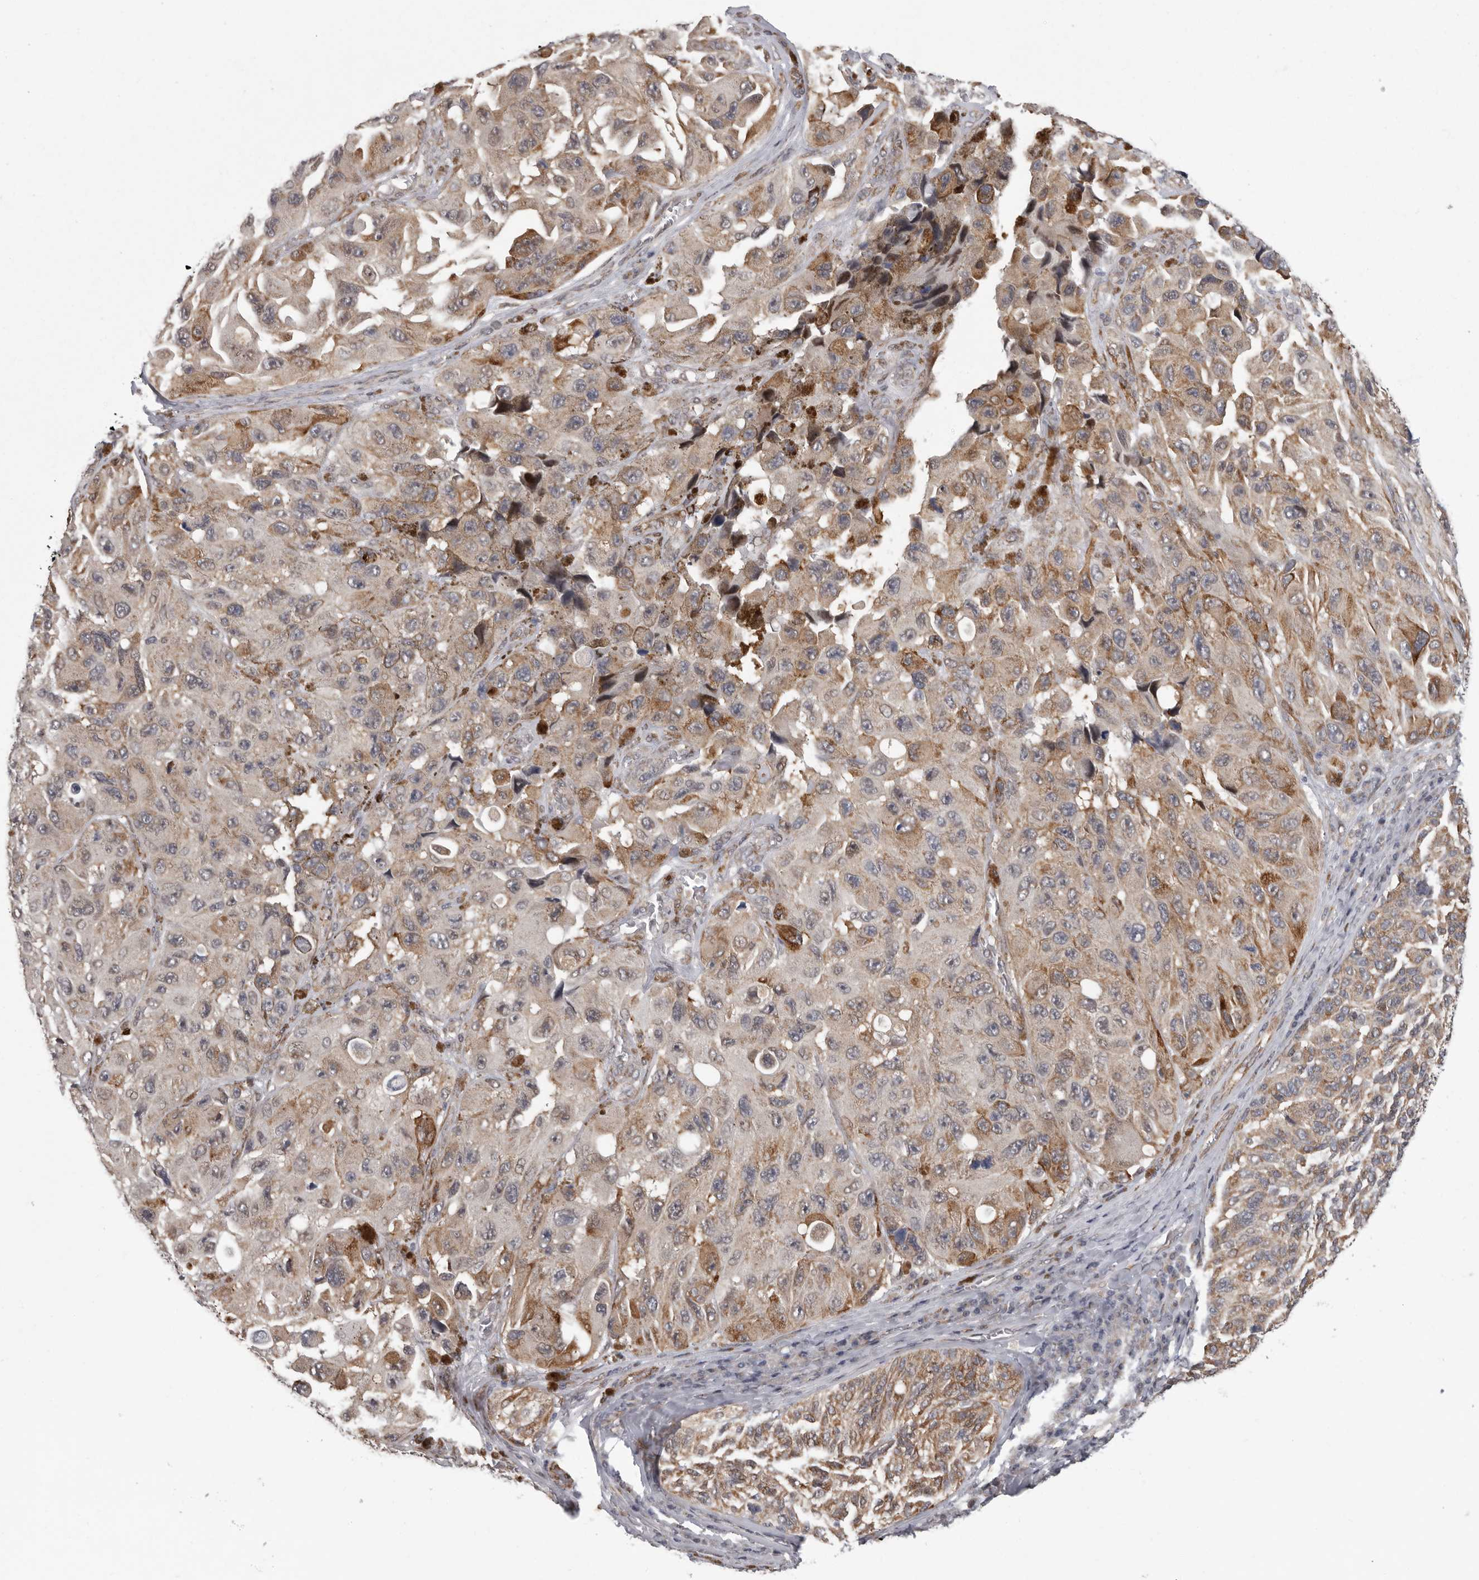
{"staining": {"intensity": "moderate", "quantity": "25%-75%", "location": "cytoplasmic/membranous"}, "tissue": "melanoma", "cell_type": "Tumor cells", "image_type": "cancer", "snomed": [{"axis": "morphology", "description": "Malignant melanoma, NOS"}, {"axis": "topography", "description": "Skin"}], "caption": "Protein expression analysis of human melanoma reveals moderate cytoplasmic/membranous positivity in approximately 25%-75% of tumor cells.", "gene": "RALGPS2", "patient": {"sex": "female", "age": 73}}